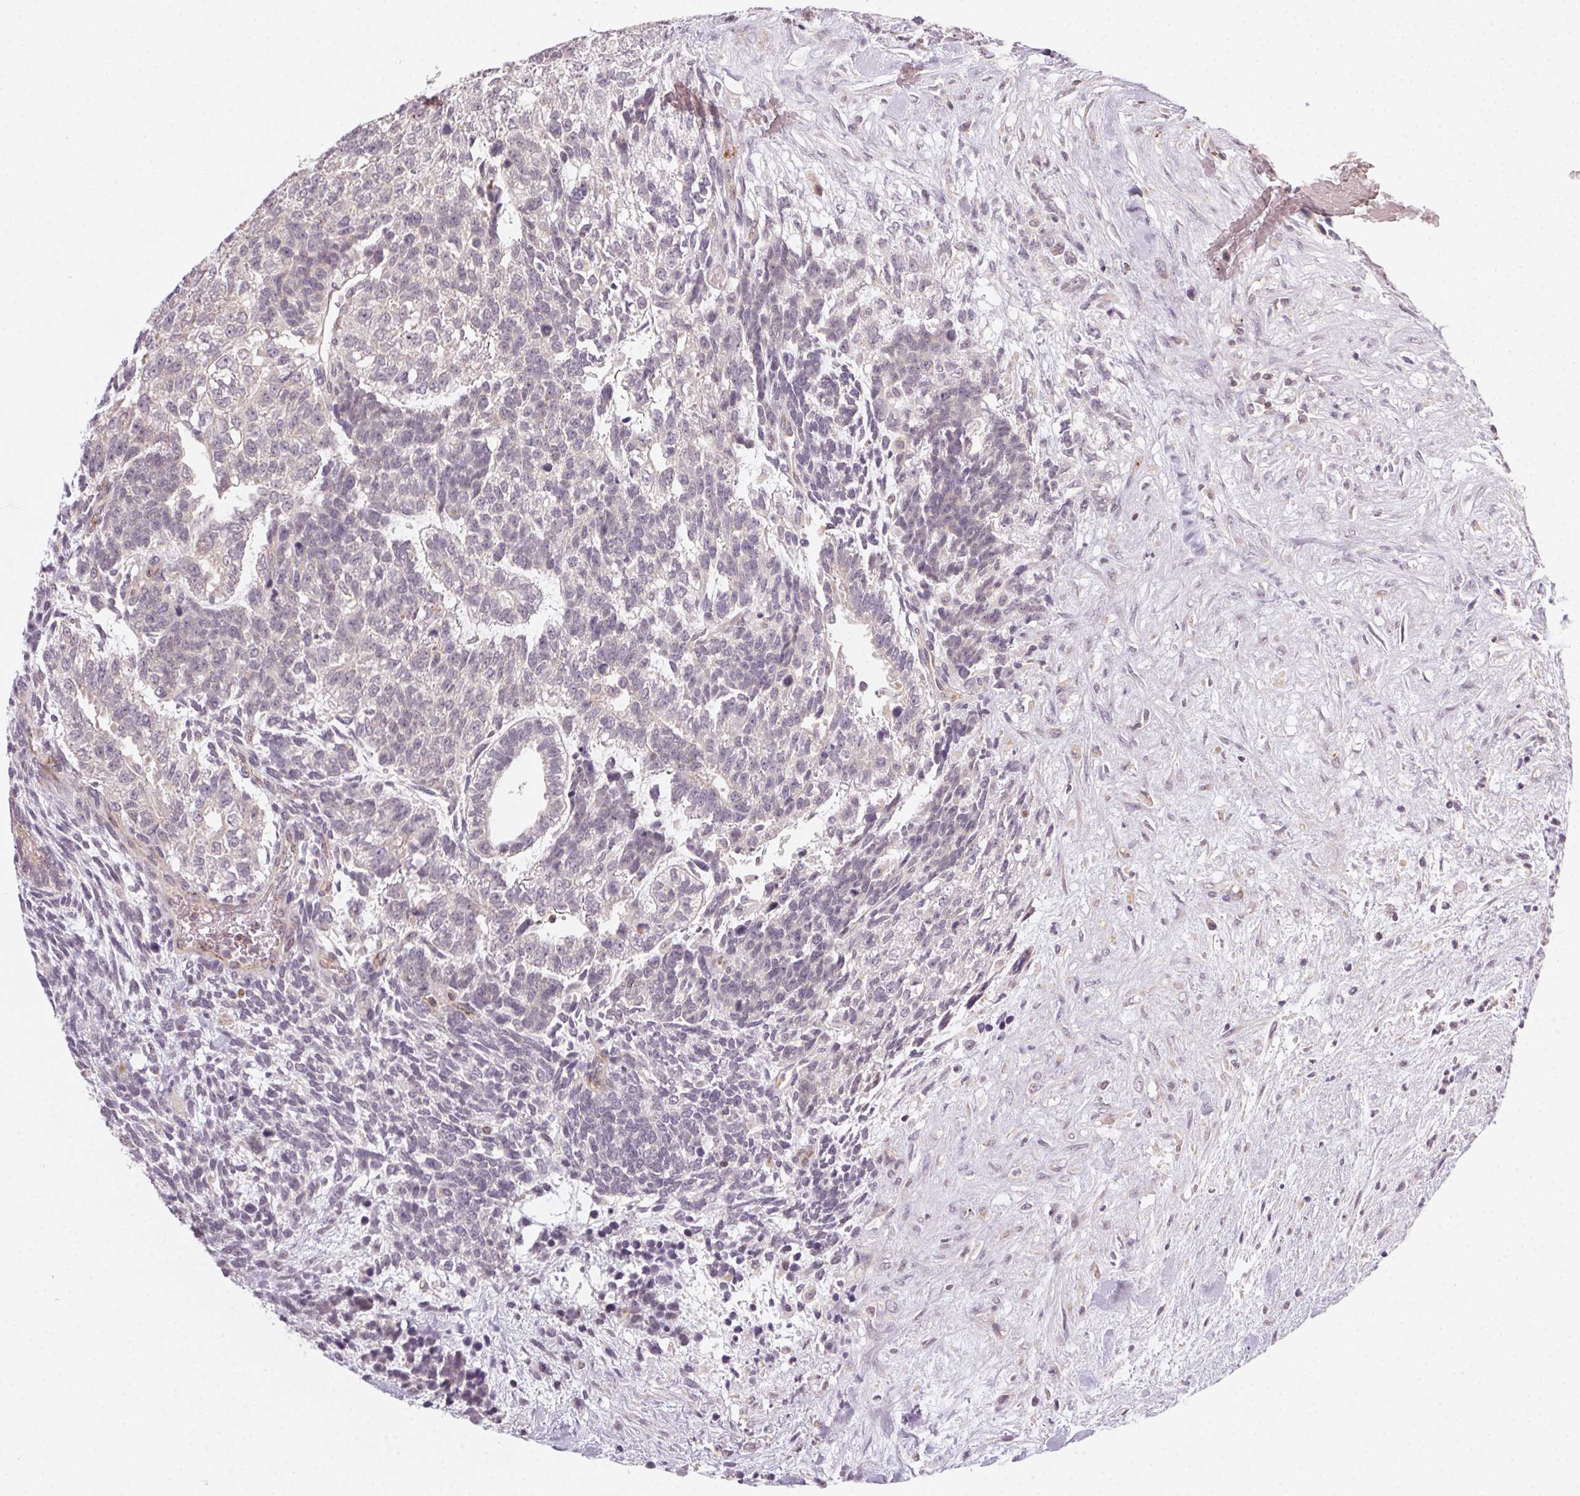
{"staining": {"intensity": "negative", "quantity": "none", "location": "none"}, "tissue": "testis cancer", "cell_type": "Tumor cells", "image_type": "cancer", "snomed": [{"axis": "morphology", "description": "Carcinoma, Embryonal, NOS"}, {"axis": "topography", "description": "Testis"}], "caption": "Testis embryonal carcinoma was stained to show a protein in brown. There is no significant staining in tumor cells. The staining is performed using DAB (3,3'-diaminobenzidine) brown chromogen with nuclei counter-stained in using hematoxylin.", "gene": "NCOA4", "patient": {"sex": "male", "age": 23}}